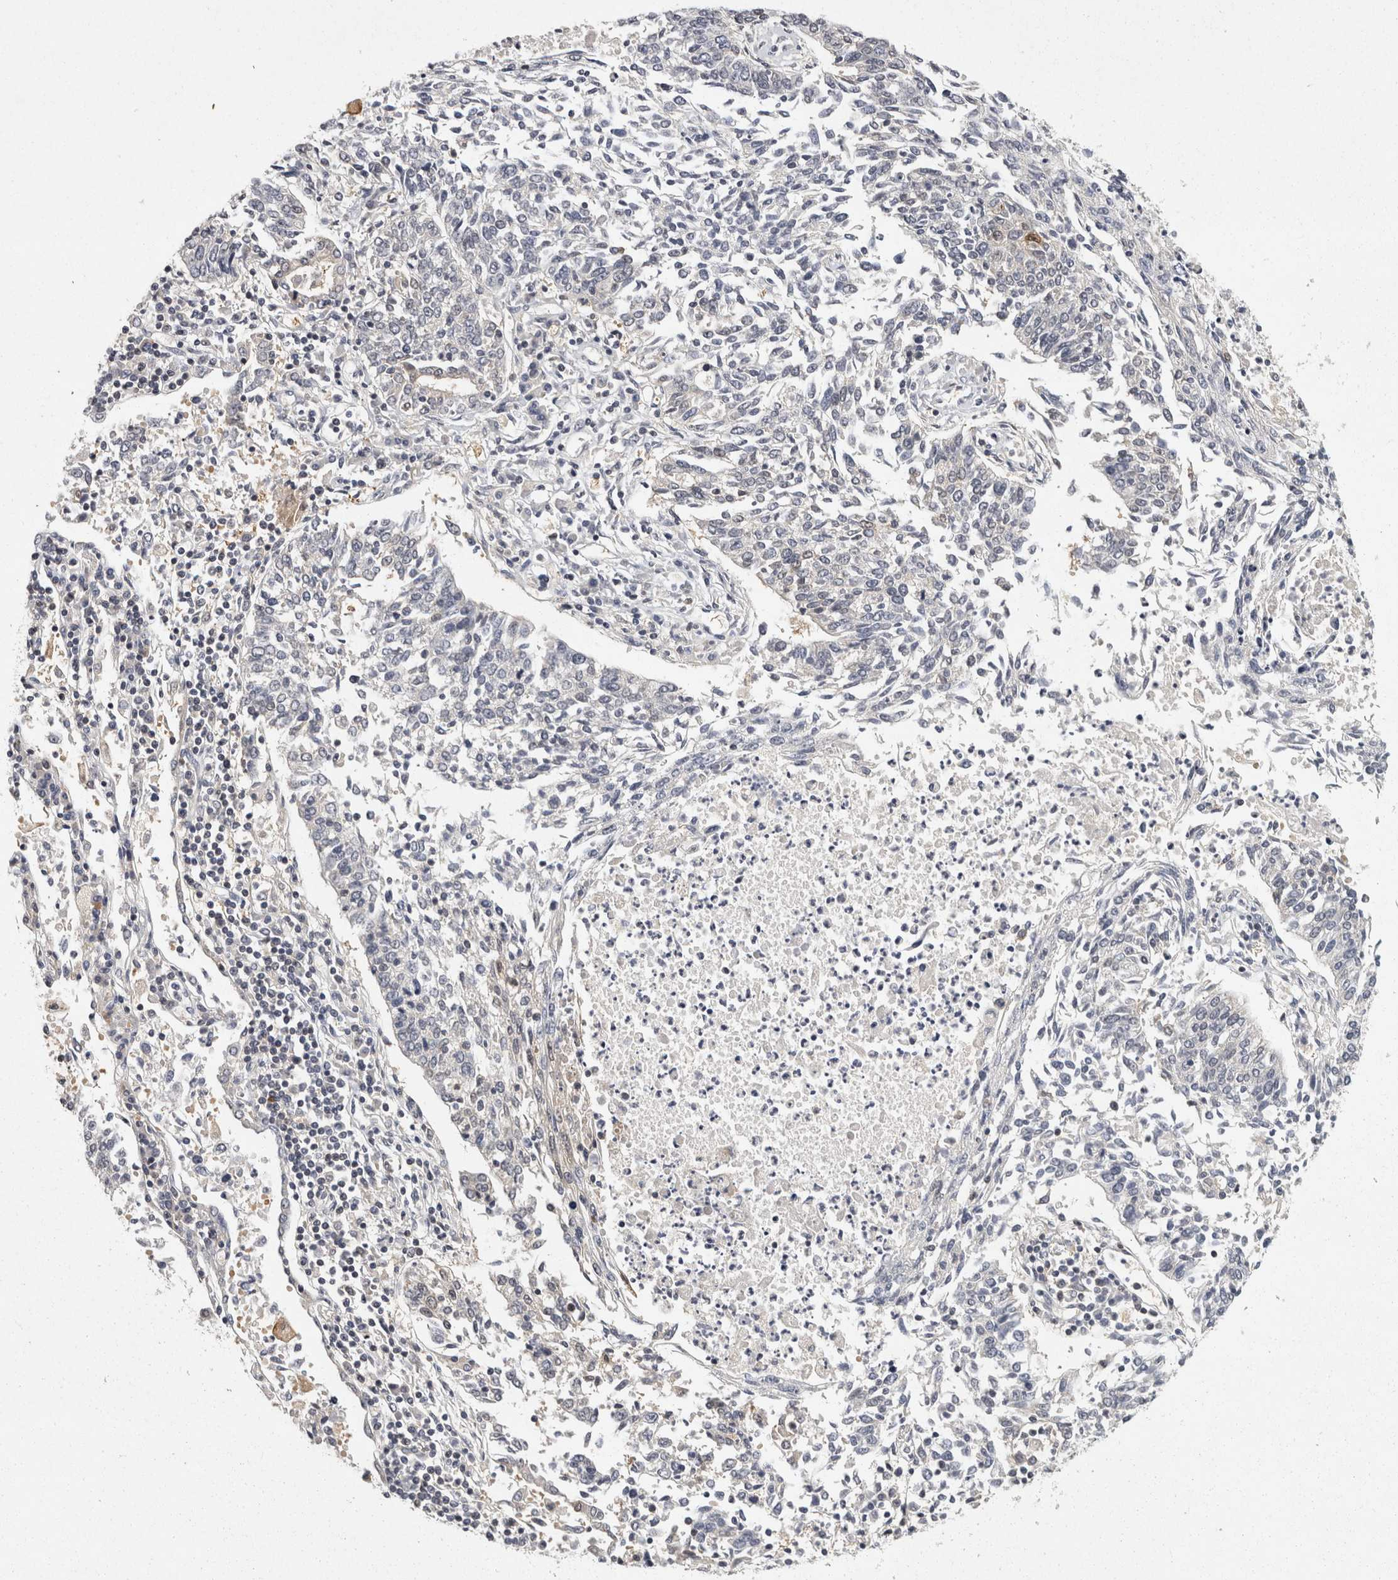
{"staining": {"intensity": "negative", "quantity": "none", "location": "none"}, "tissue": "lung cancer", "cell_type": "Tumor cells", "image_type": "cancer", "snomed": [{"axis": "morphology", "description": "Normal tissue, NOS"}, {"axis": "morphology", "description": "Squamous cell carcinoma, NOS"}, {"axis": "topography", "description": "Cartilage tissue"}, {"axis": "topography", "description": "Lung"}, {"axis": "topography", "description": "Peripheral nerve tissue"}], "caption": "Photomicrograph shows no protein staining in tumor cells of lung squamous cell carcinoma tissue. (Brightfield microscopy of DAB immunohistochemistry (IHC) at high magnification).", "gene": "ACAT2", "patient": {"sex": "female", "age": 49}}